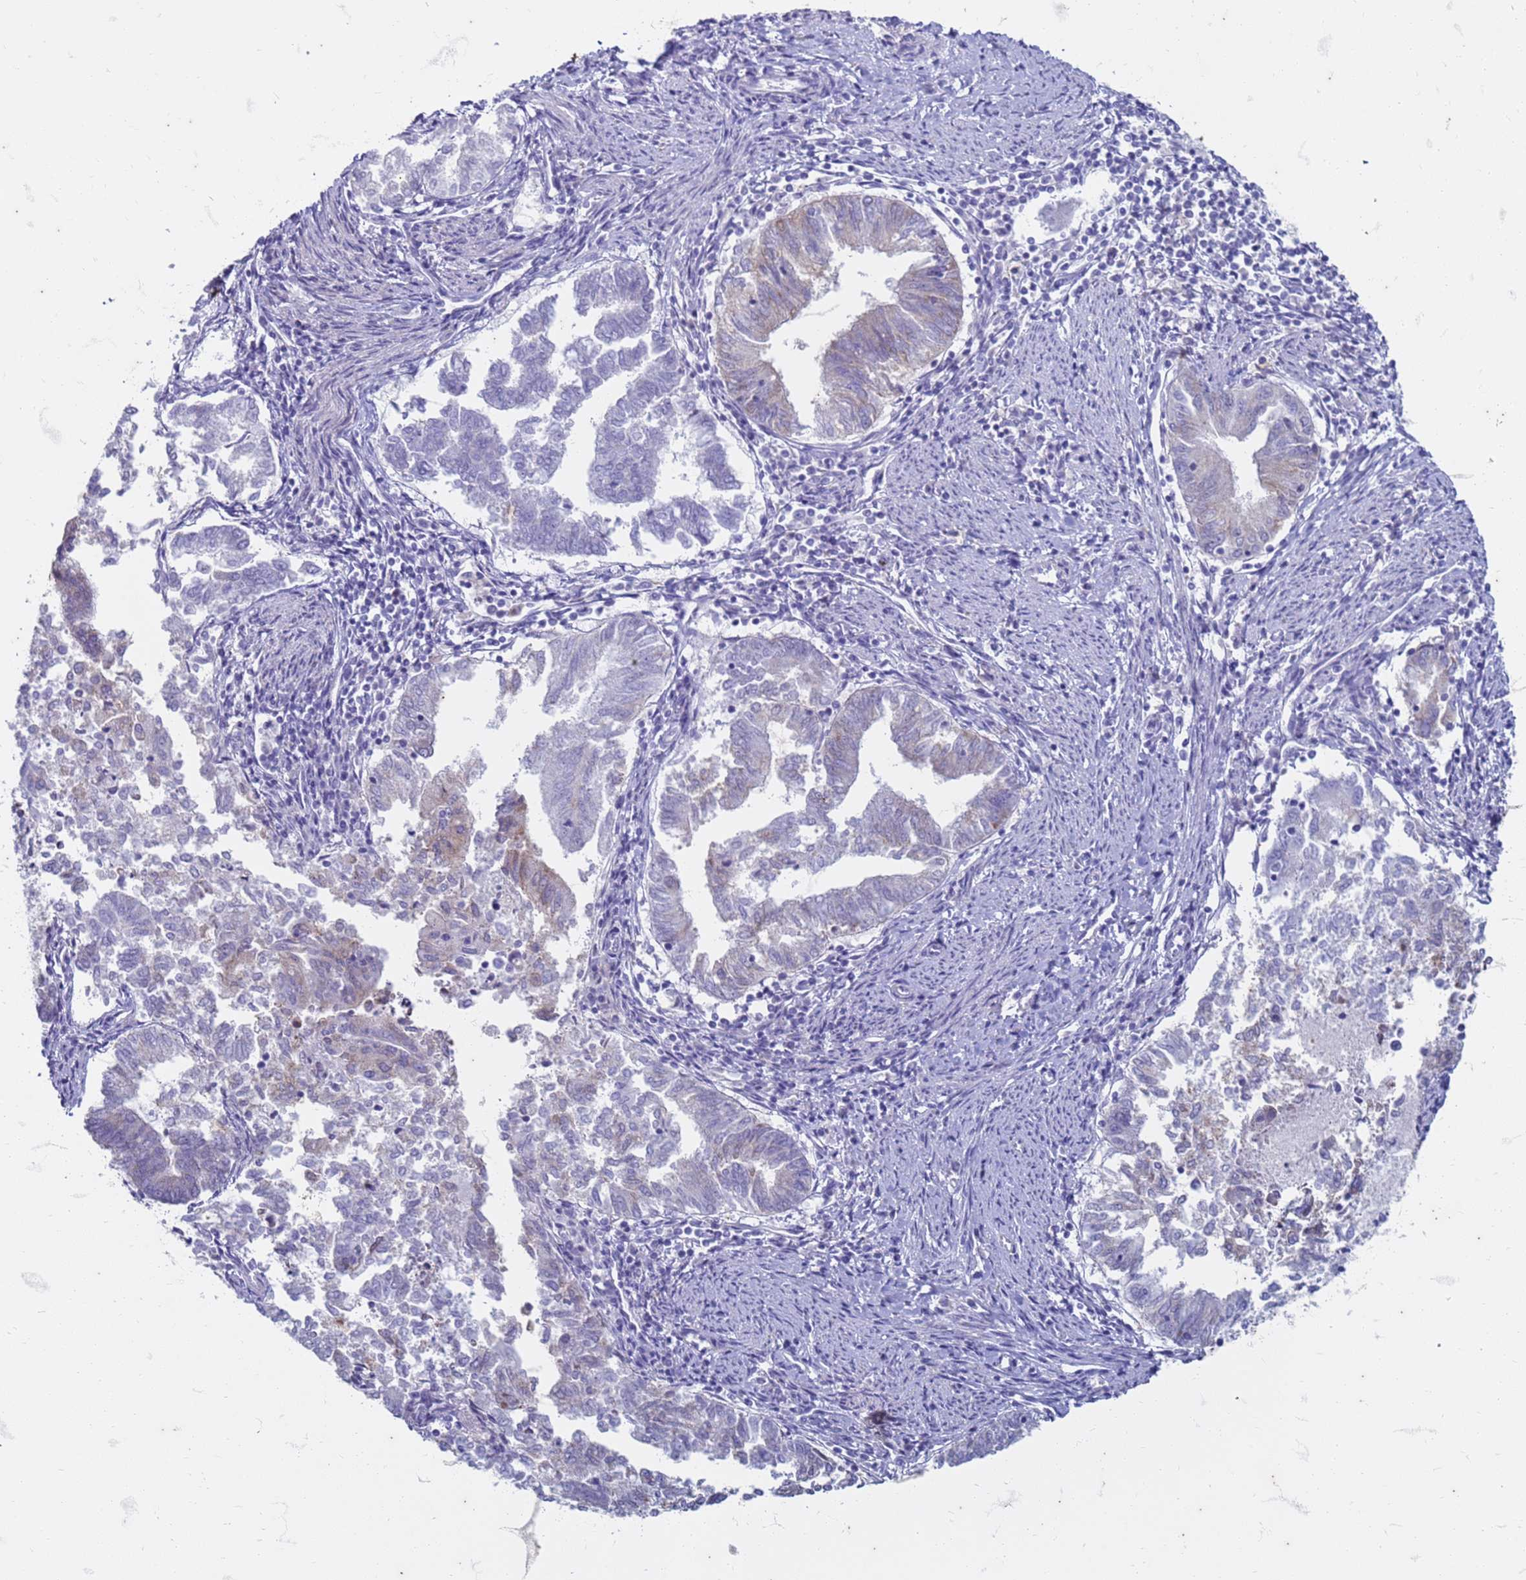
{"staining": {"intensity": "weak", "quantity": "<25%", "location": "cytoplasmic/membranous"}, "tissue": "endometrial cancer", "cell_type": "Tumor cells", "image_type": "cancer", "snomed": [{"axis": "morphology", "description": "Adenocarcinoma, NOS"}, {"axis": "topography", "description": "Endometrium"}], "caption": "IHC of adenocarcinoma (endometrial) demonstrates no positivity in tumor cells. (Brightfield microscopy of DAB (3,3'-diaminobenzidine) immunohistochemistry (IHC) at high magnification).", "gene": "SUCO", "patient": {"sex": "female", "age": 79}}